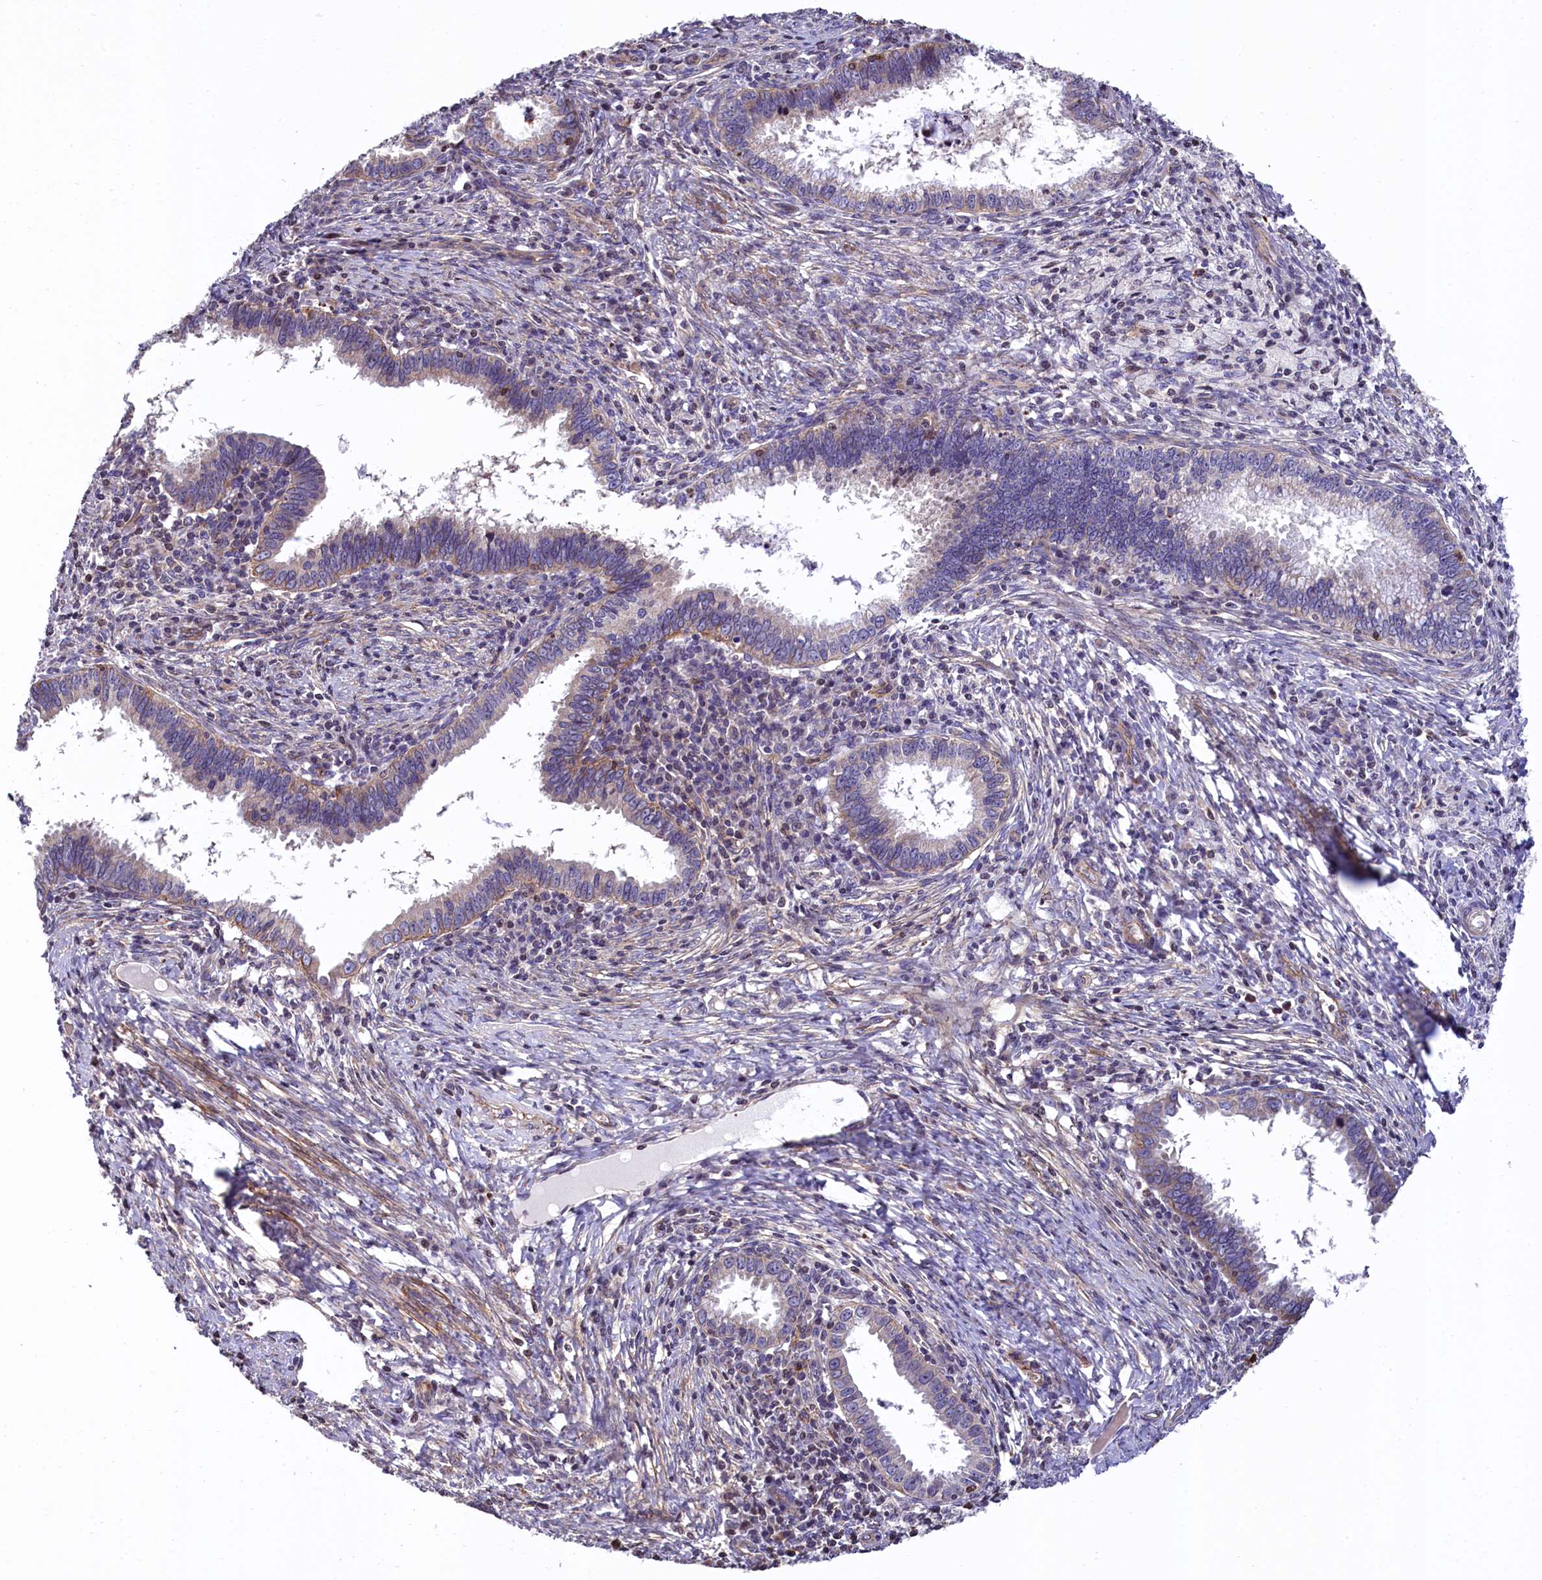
{"staining": {"intensity": "weak", "quantity": "<25%", "location": "cytoplasmic/membranous"}, "tissue": "cervical cancer", "cell_type": "Tumor cells", "image_type": "cancer", "snomed": [{"axis": "morphology", "description": "Adenocarcinoma, NOS"}, {"axis": "topography", "description": "Cervix"}], "caption": "The IHC micrograph has no significant expression in tumor cells of adenocarcinoma (cervical) tissue.", "gene": "ZNF2", "patient": {"sex": "female", "age": 36}}